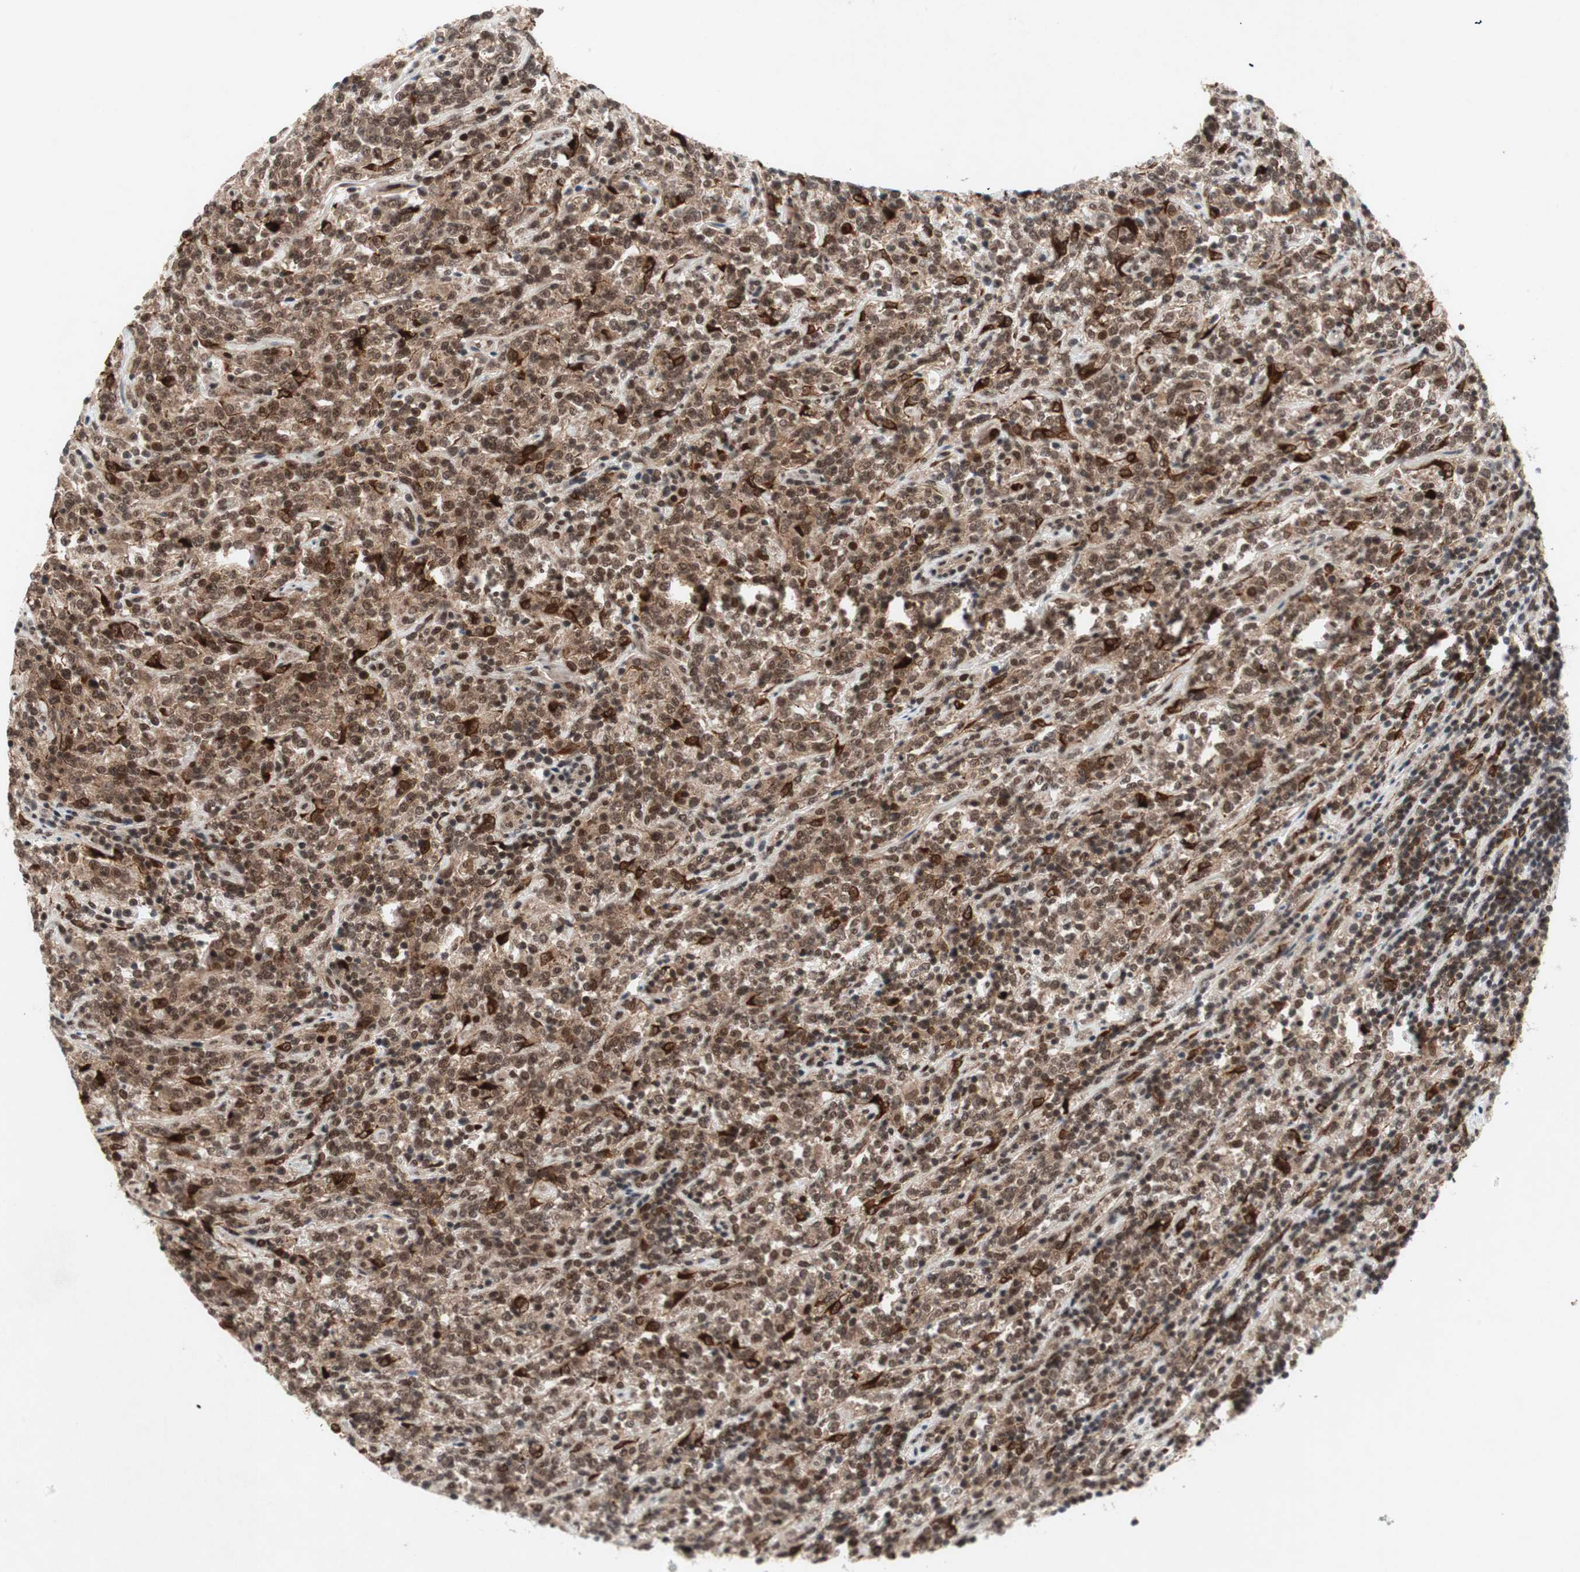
{"staining": {"intensity": "moderate", "quantity": ">75%", "location": "cytoplasmic/membranous,nuclear"}, "tissue": "lymphoma", "cell_type": "Tumor cells", "image_type": "cancer", "snomed": [{"axis": "morphology", "description": "Malignant lymphoma, non-Hodgkin's type, High grade"}, {"axis": "topography", "description": "Soft tissue"}], "caption": "Lymphoma was stained to show a protein in brown. There is medium levels of moderate cytoplasmic/membranous and nuclear positivity in about >75% of tumor cells.", "gene": "TCF12", "patient": {"sex": "male", "age": 18}}